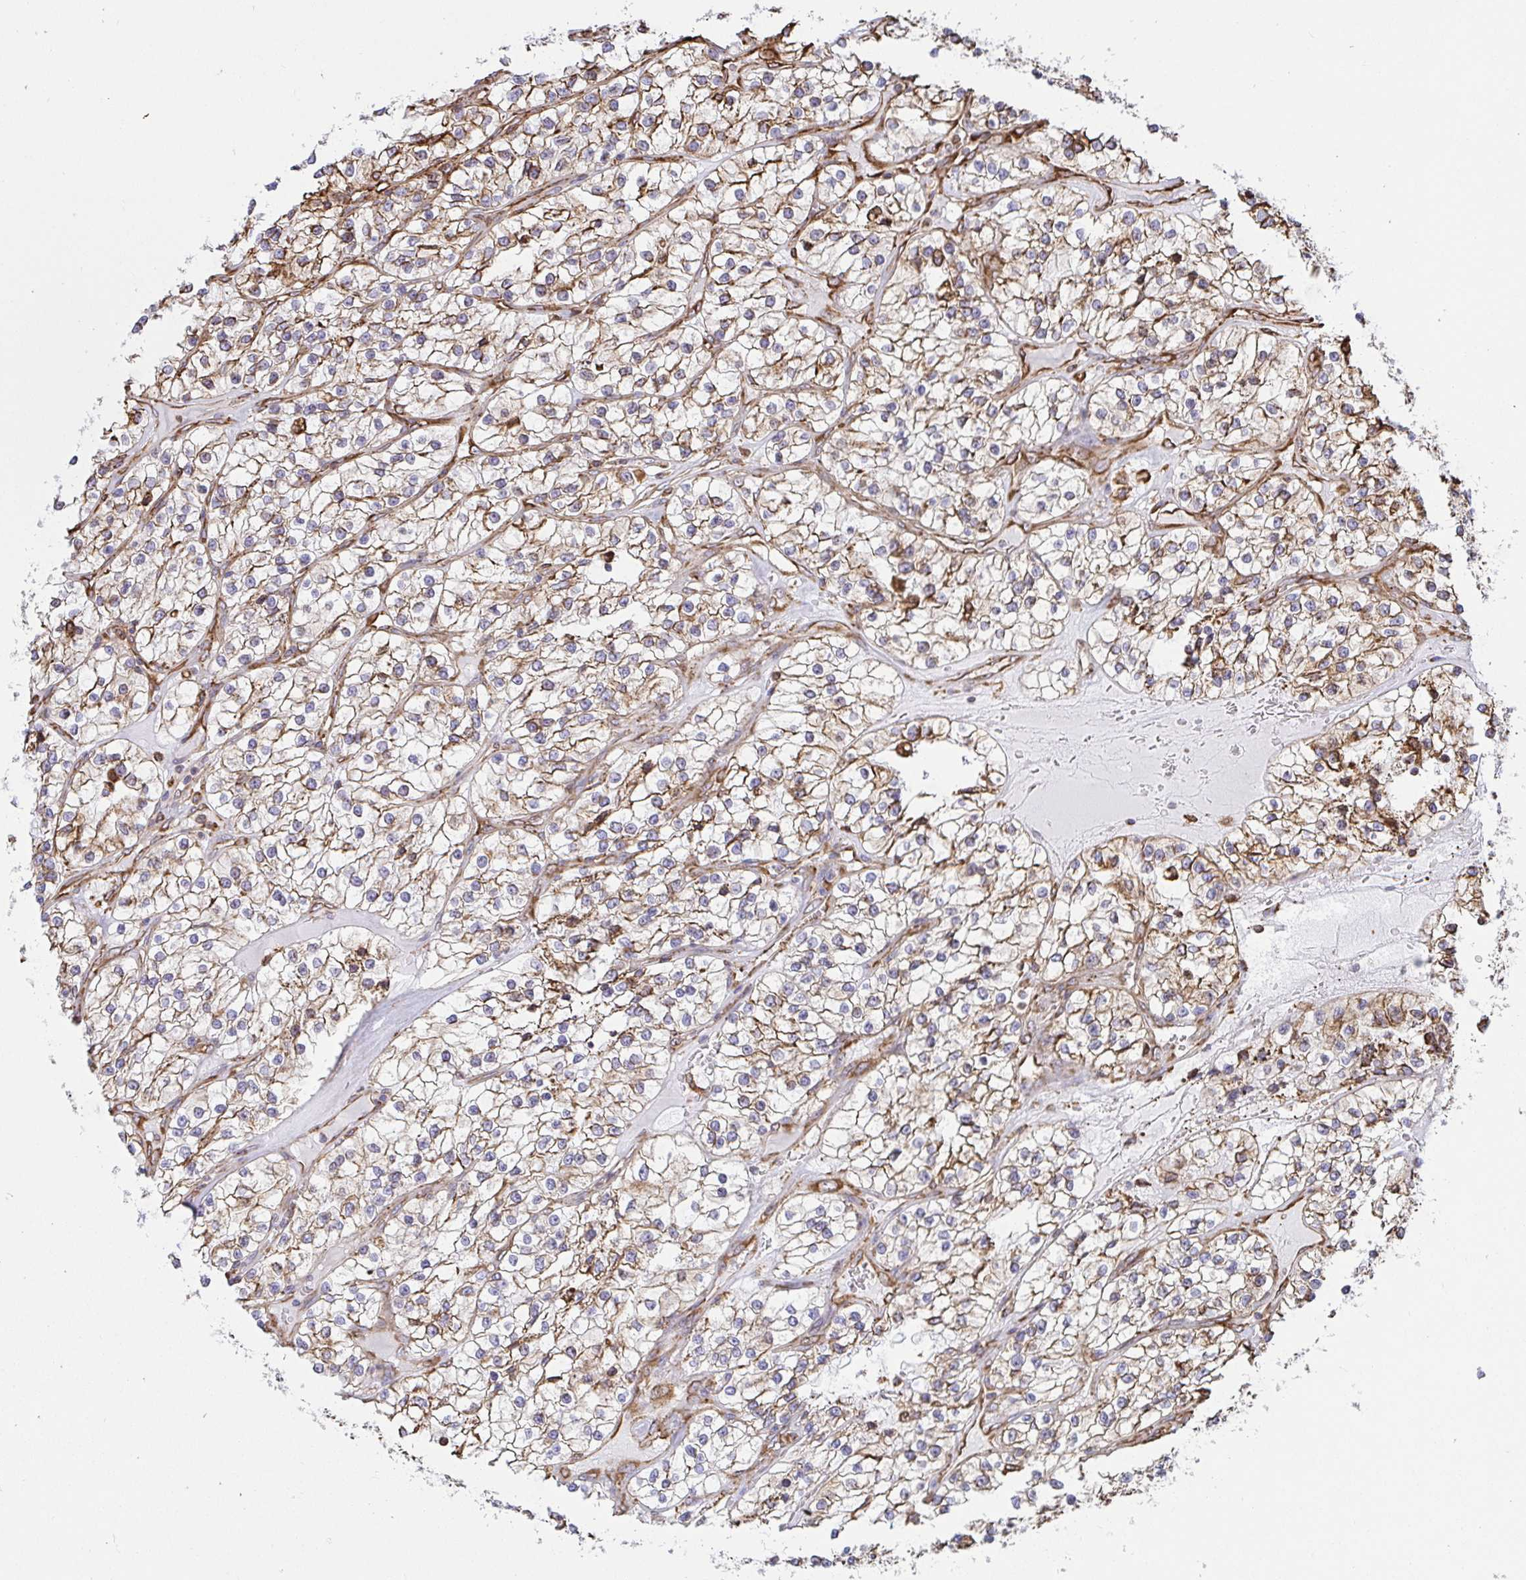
{"staining": {"intensity": "weak", "quantity": ">75%", "location": "cytoplasmic/membranous"}, "tissue": "renal cancer", "cell_type": "Tumor cells", "image_type": "cancer", "snomed": [{"axis": "morphology", "description": "Adenocarcinoma, NOS"}, {"axis": "topography", "description": "Kidney"}], "caption": "A low amount of weak cytoplasmic/membranous staining is present in approximately >75% of tumor cells in renal cancer tissue.", "gene": "CLGN", "patient": {"sex": "female", "age": 57}}